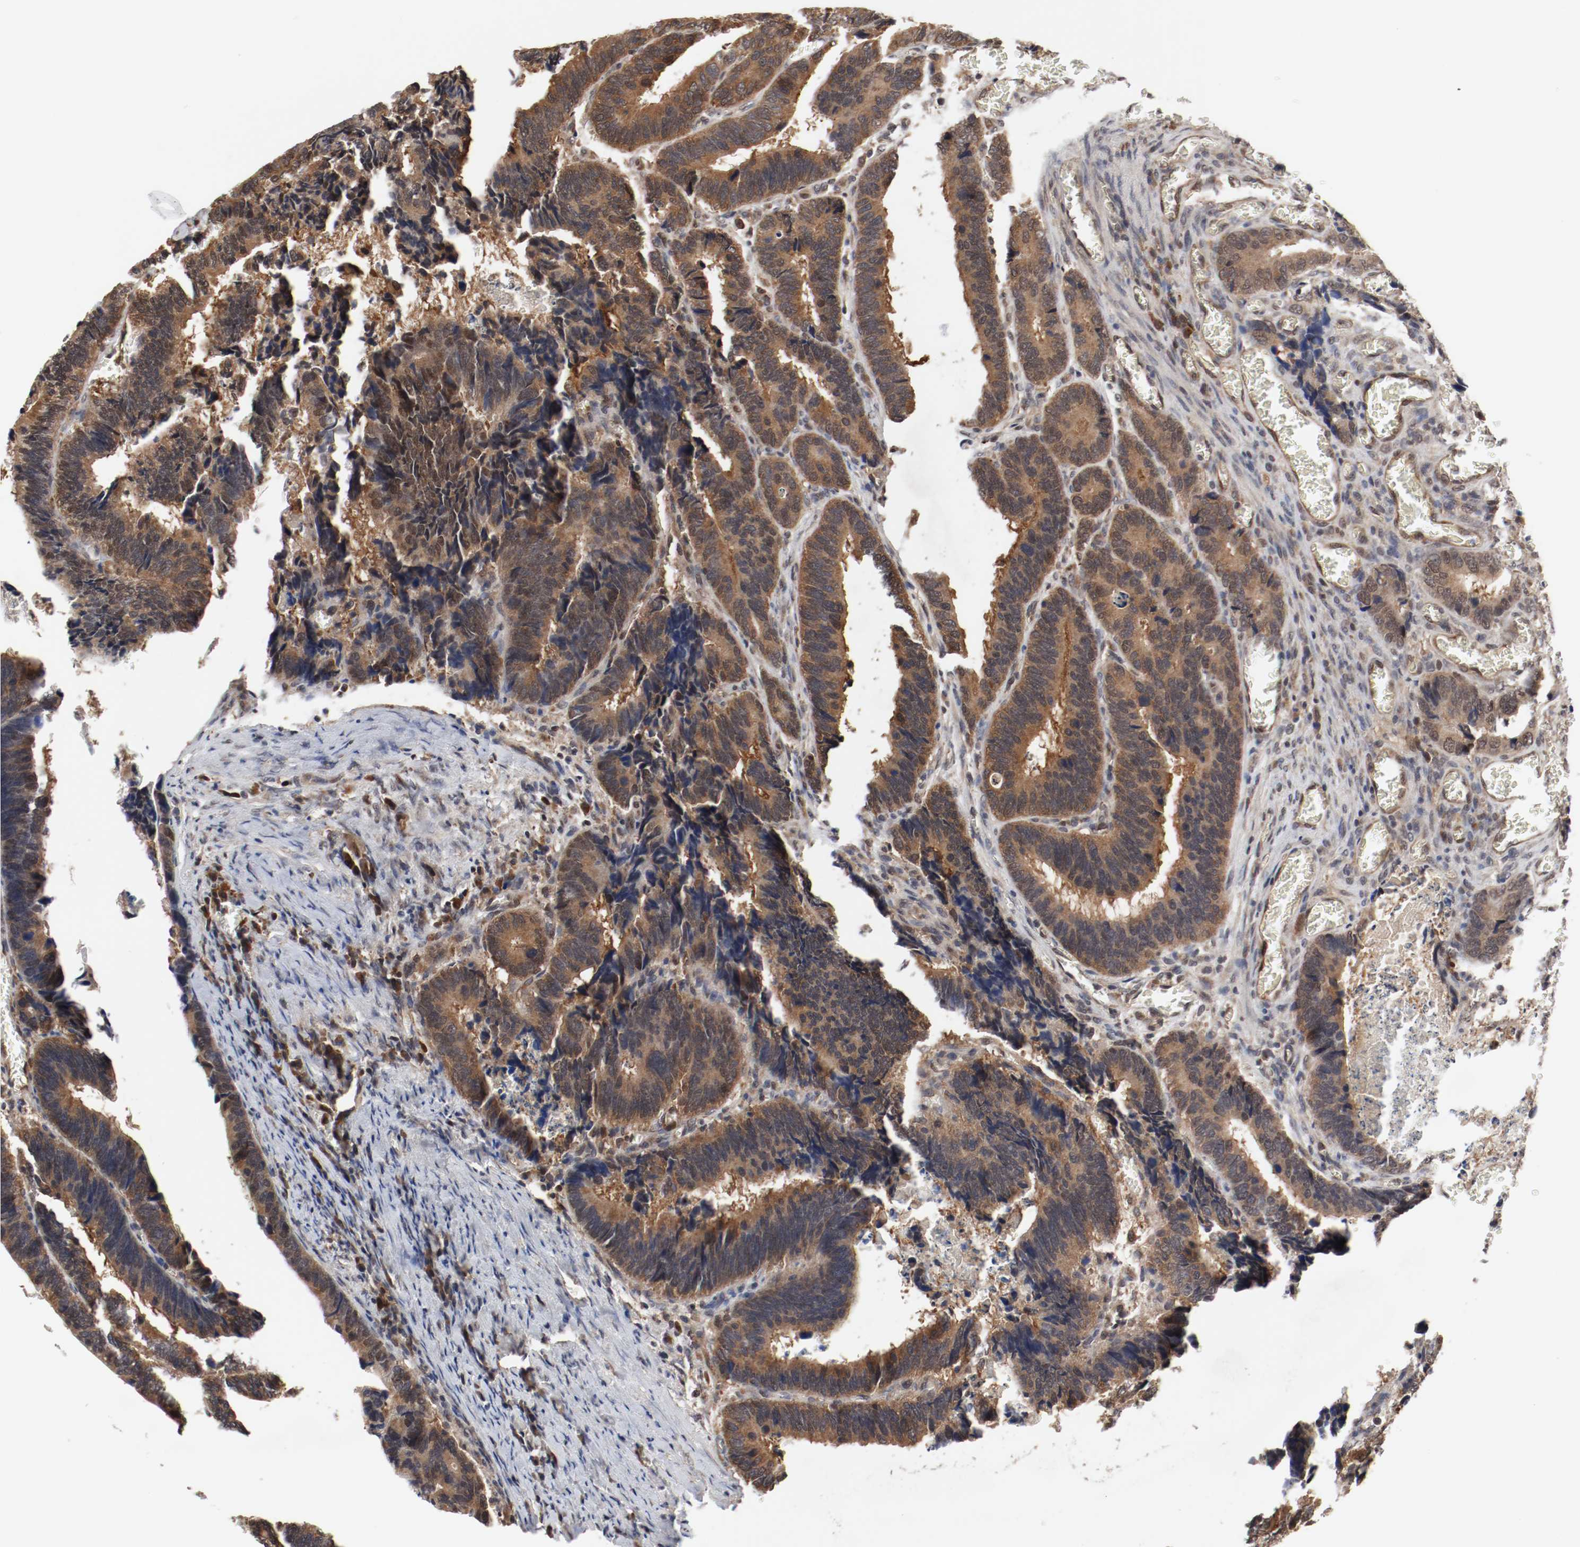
{"staining": {"intensity": "strong", "quantity": ">75%", "location": "cytoplasmic/membranous,nuclear"}, "tissue": "colorectal cancer", "cell_type": "Tumor cells", "image_type": "cancer", "snomed": [{"axis": "morphology", "description": "Adenocarcinoma, NOS"}, {"axis": "topography", "description": "Colon"}], "caption": "The histopathology image exhibits immunohistochemical staining of colorectal cancer. There is strong cytoplasmic/membranous and nuclear expression is appreciated in about >75% of tumor cells.", "gene": "AFG3L2", "patient": {"sex": "male", "age": 72}}